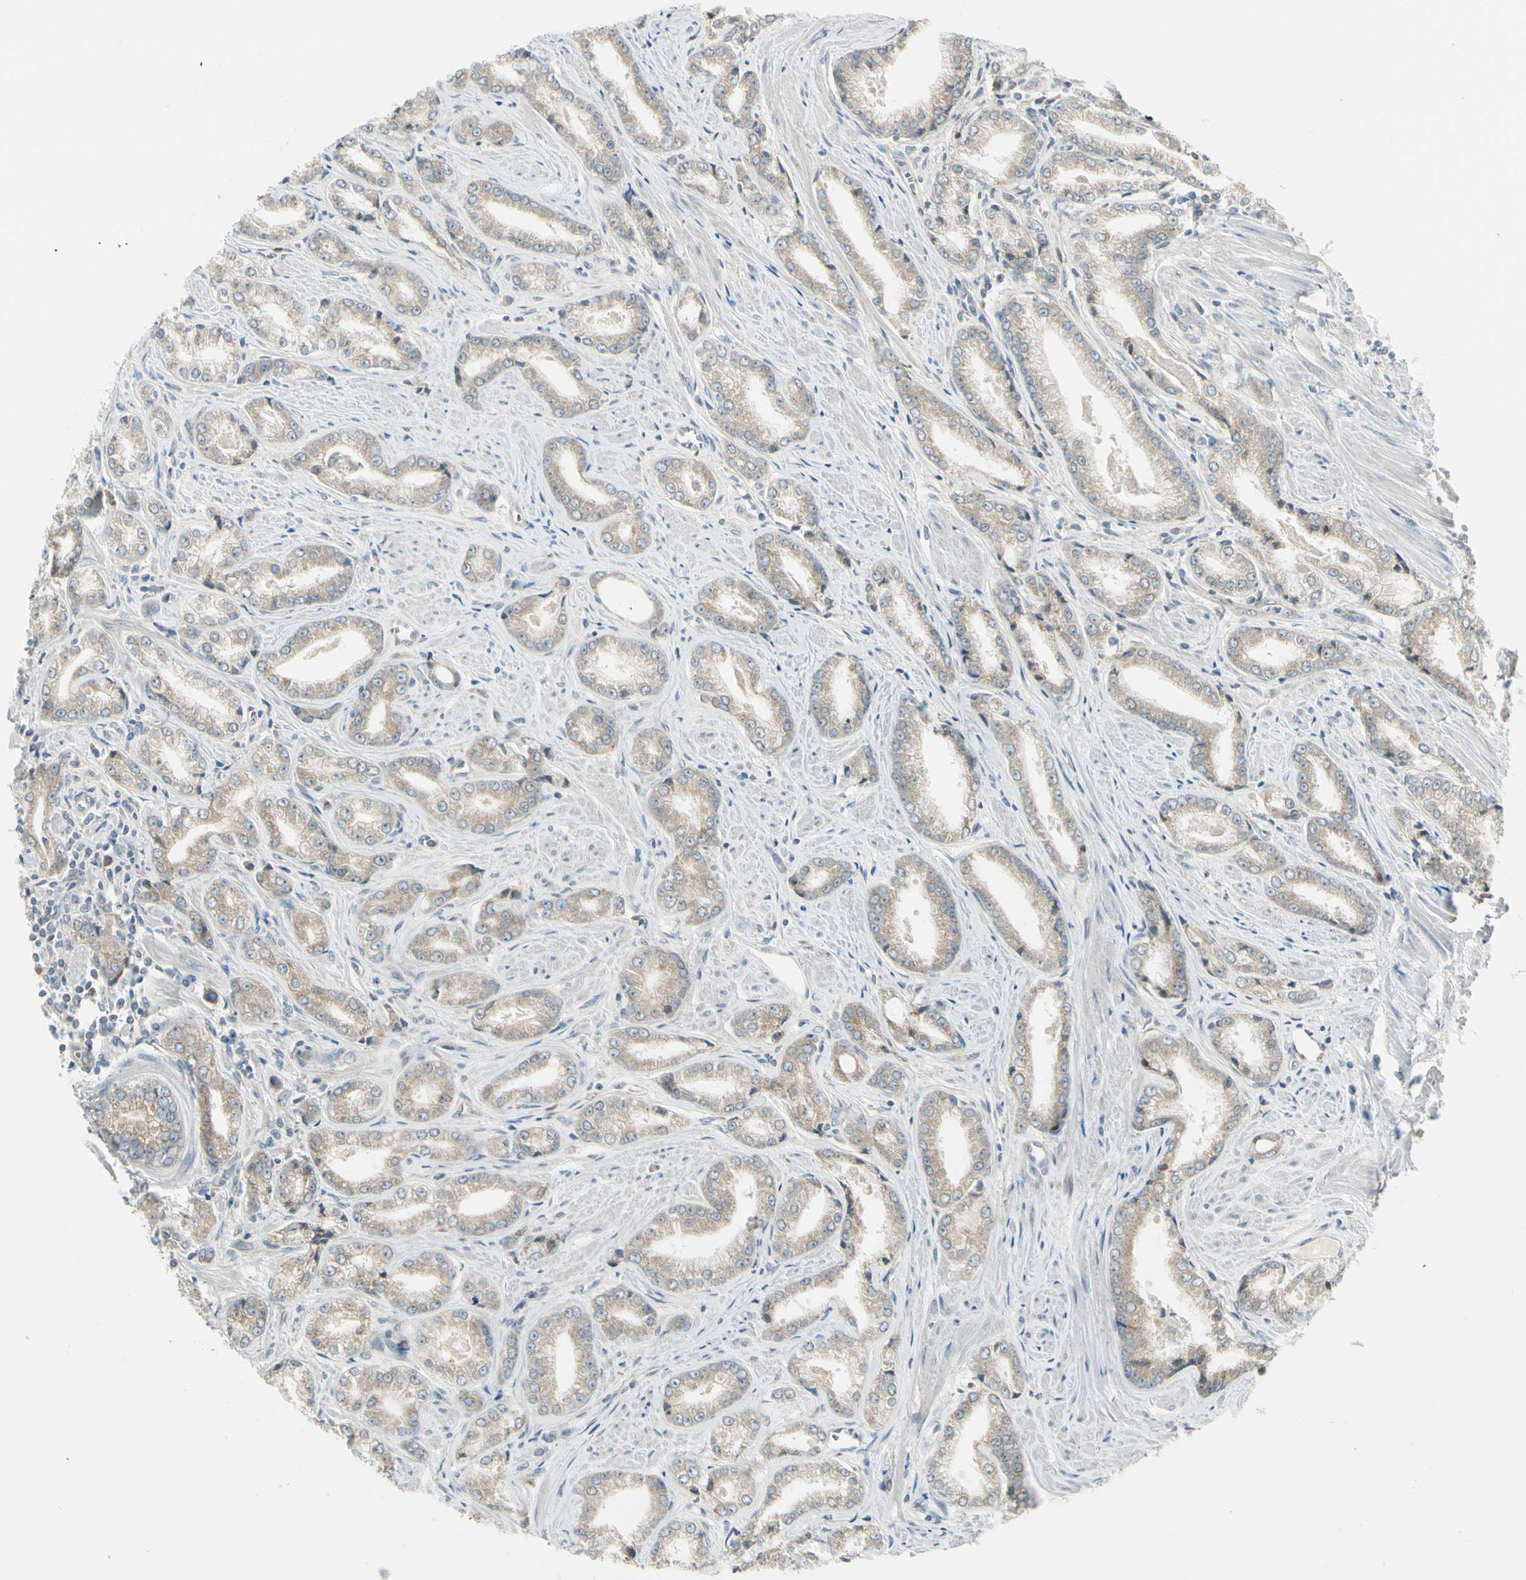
{"staining": {"intensity": "weak", "quantity": ">75%", "location": "cytoplasmic/membranous"}, "tissue": "prostate cancer", "cell_type": "Tumor cells", "image_type": "cancer", "snomed": [{"axis": "morphology", "description": "Adenocarcinoma, Low grade"}, {"axis": "topography", "description": "Prostate"}], "caption": "Protein positivity by immunohistochemistry (IHC) displays weak cytoplasmic/membranous positivity in about >75% of tumor cells in low-grade adenocarcinoma (prostate).", "gene": "BNIP1", "patient": {"sex": "male", "age": 64}}